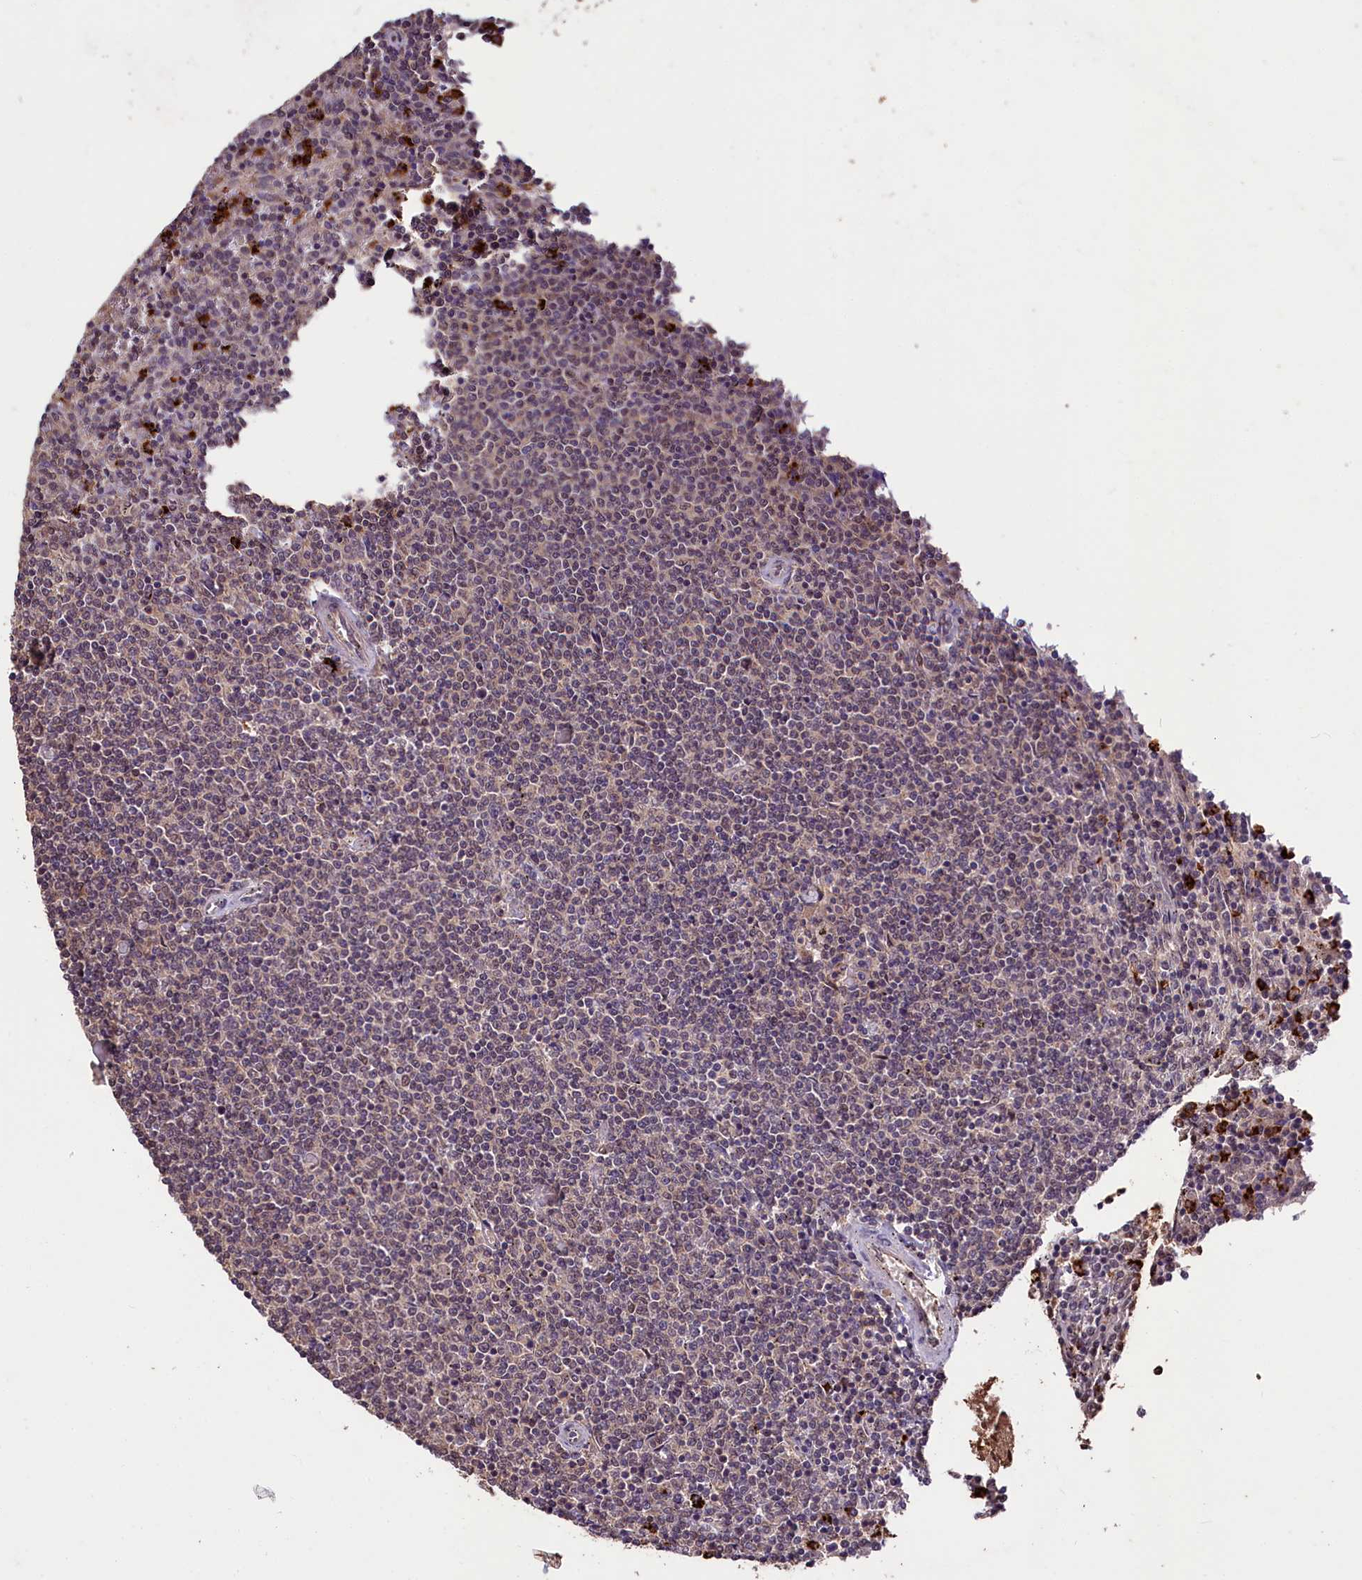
{"staining": {"intensity": "weak", "quantity": "<25%", "location": "cytoplasmic/membranous"}, "tissue": "lymphoma", "cell_type": "Tumor cells", "image_type": "cancer", "snomed": [{"axis": "morphology", "description": "Malignant lymphoma, non-Hodgkin's type, Low grade"}, {"axis": "topography", "description": "Spleen"}], "caption": "A high-resolution photomicrograph shows IHC staining of lymphoma, which shows no significant staining in tumor cells.", "gene": "KLRB1", "patient": {"sex": "female", "age": 50}}